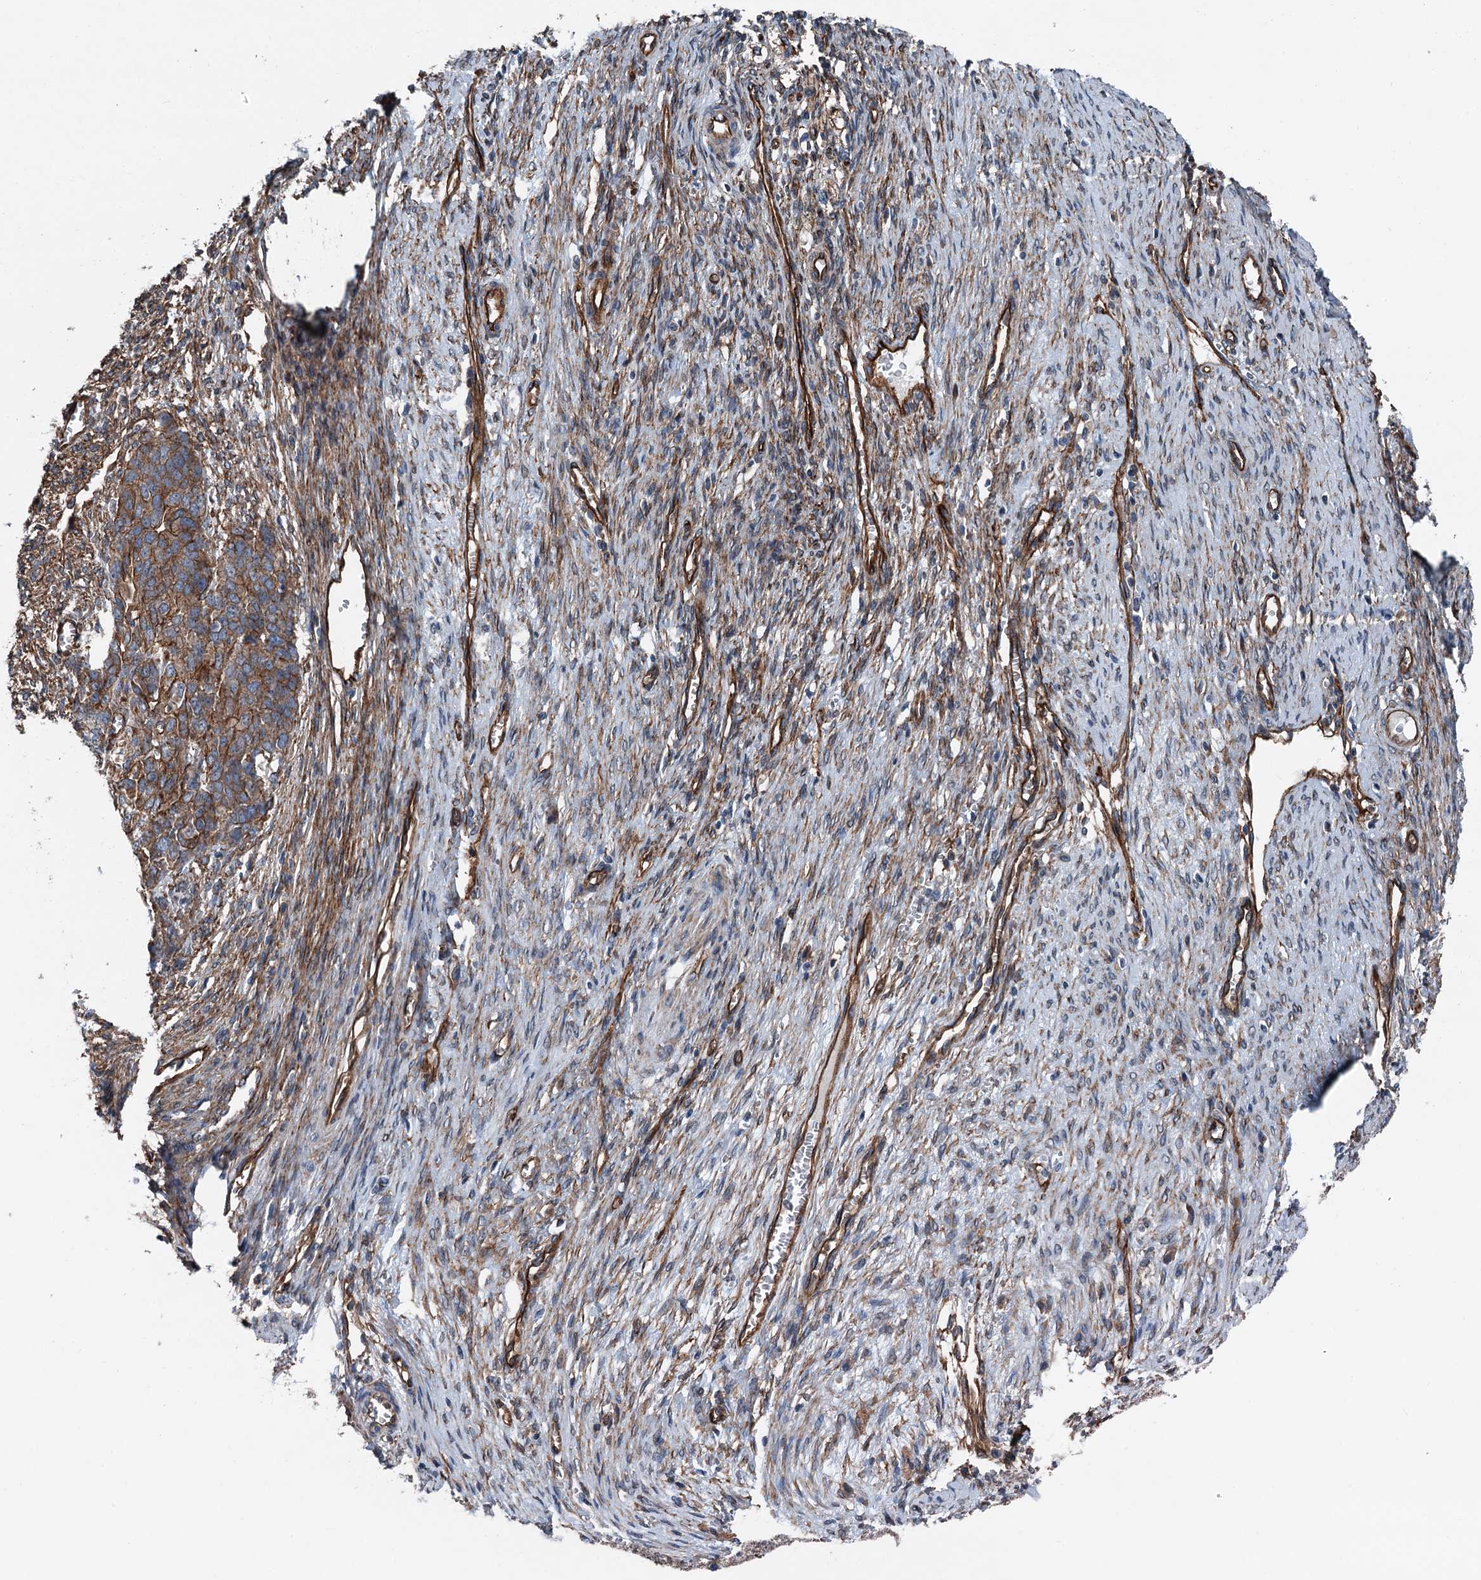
{"staining": {"intensity": "moderate", "quantity": ">75%", "location": "cytoplasmic/membranous"}, "tissue": "ovarian cancer", "cell_type": "Tumor cells", "image_type": "cancer", "snomed": [{"axis": "morphology", "description": "Cystadenocarcinoma, serous, NOS"}, {"axis": "topography", "description": "Ovary"}], "caption": "Immunohistochemistry of ovarian cancer demonstrates medium levels of moderate cytoplasmic/membranous staining in approximately >75% of tumor cells.", "gene": "NMRAL1", "patient": {"sex": "female", "age": 44}}